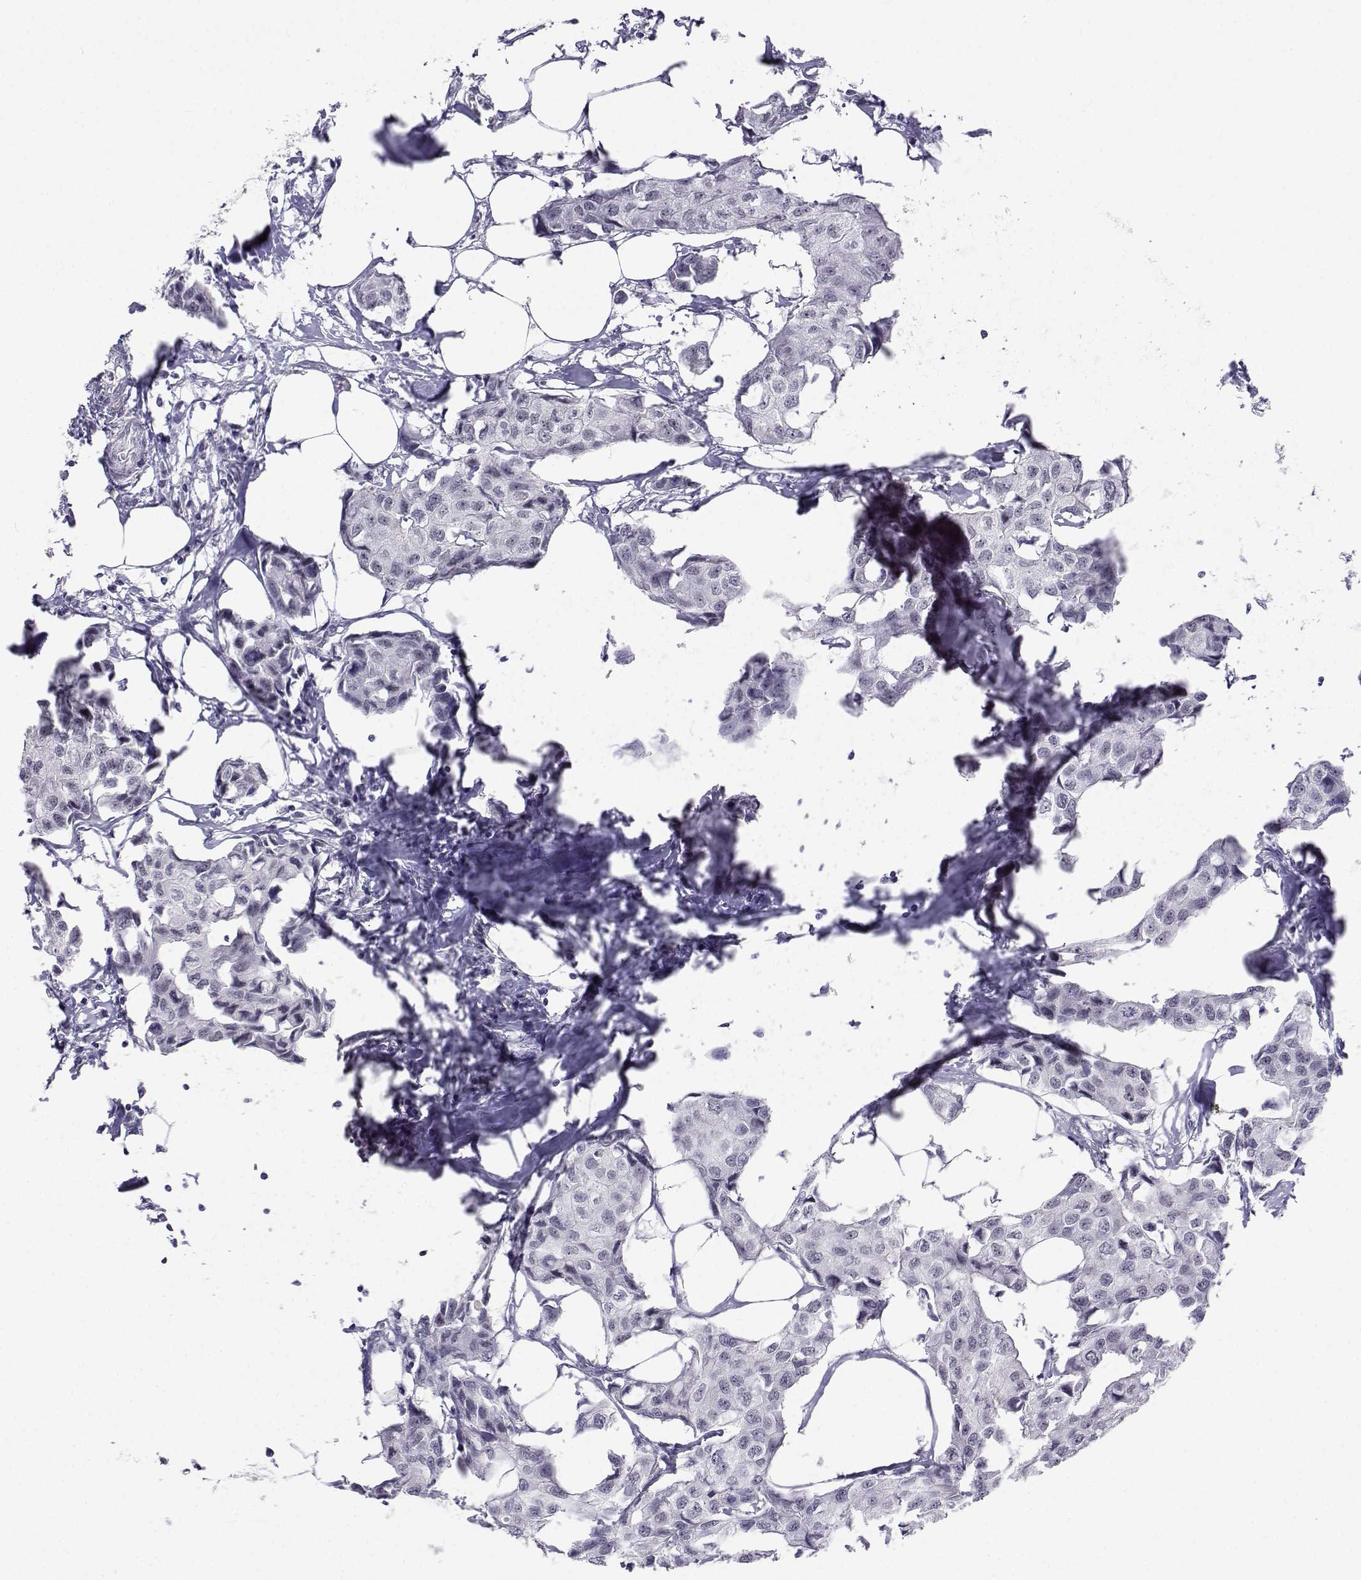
{"staining": {"intensity": "negative", "quantity": "none", "location": "none"}, "tissue": "breast cancer", "cell_type": "Tumor cells", "image_type": "cancer", "snomed": [{"axis": "morphology", "description": "Duct carcinoma"}, {"axis": "topography", "description": "Breast"}], "caption": "IHC micrograph of breast cancer stained for a protein (brown), which reveals no positivity in tumor cells.", "gene": "MED26", "patient": {"sex": "female", "age": 80}}